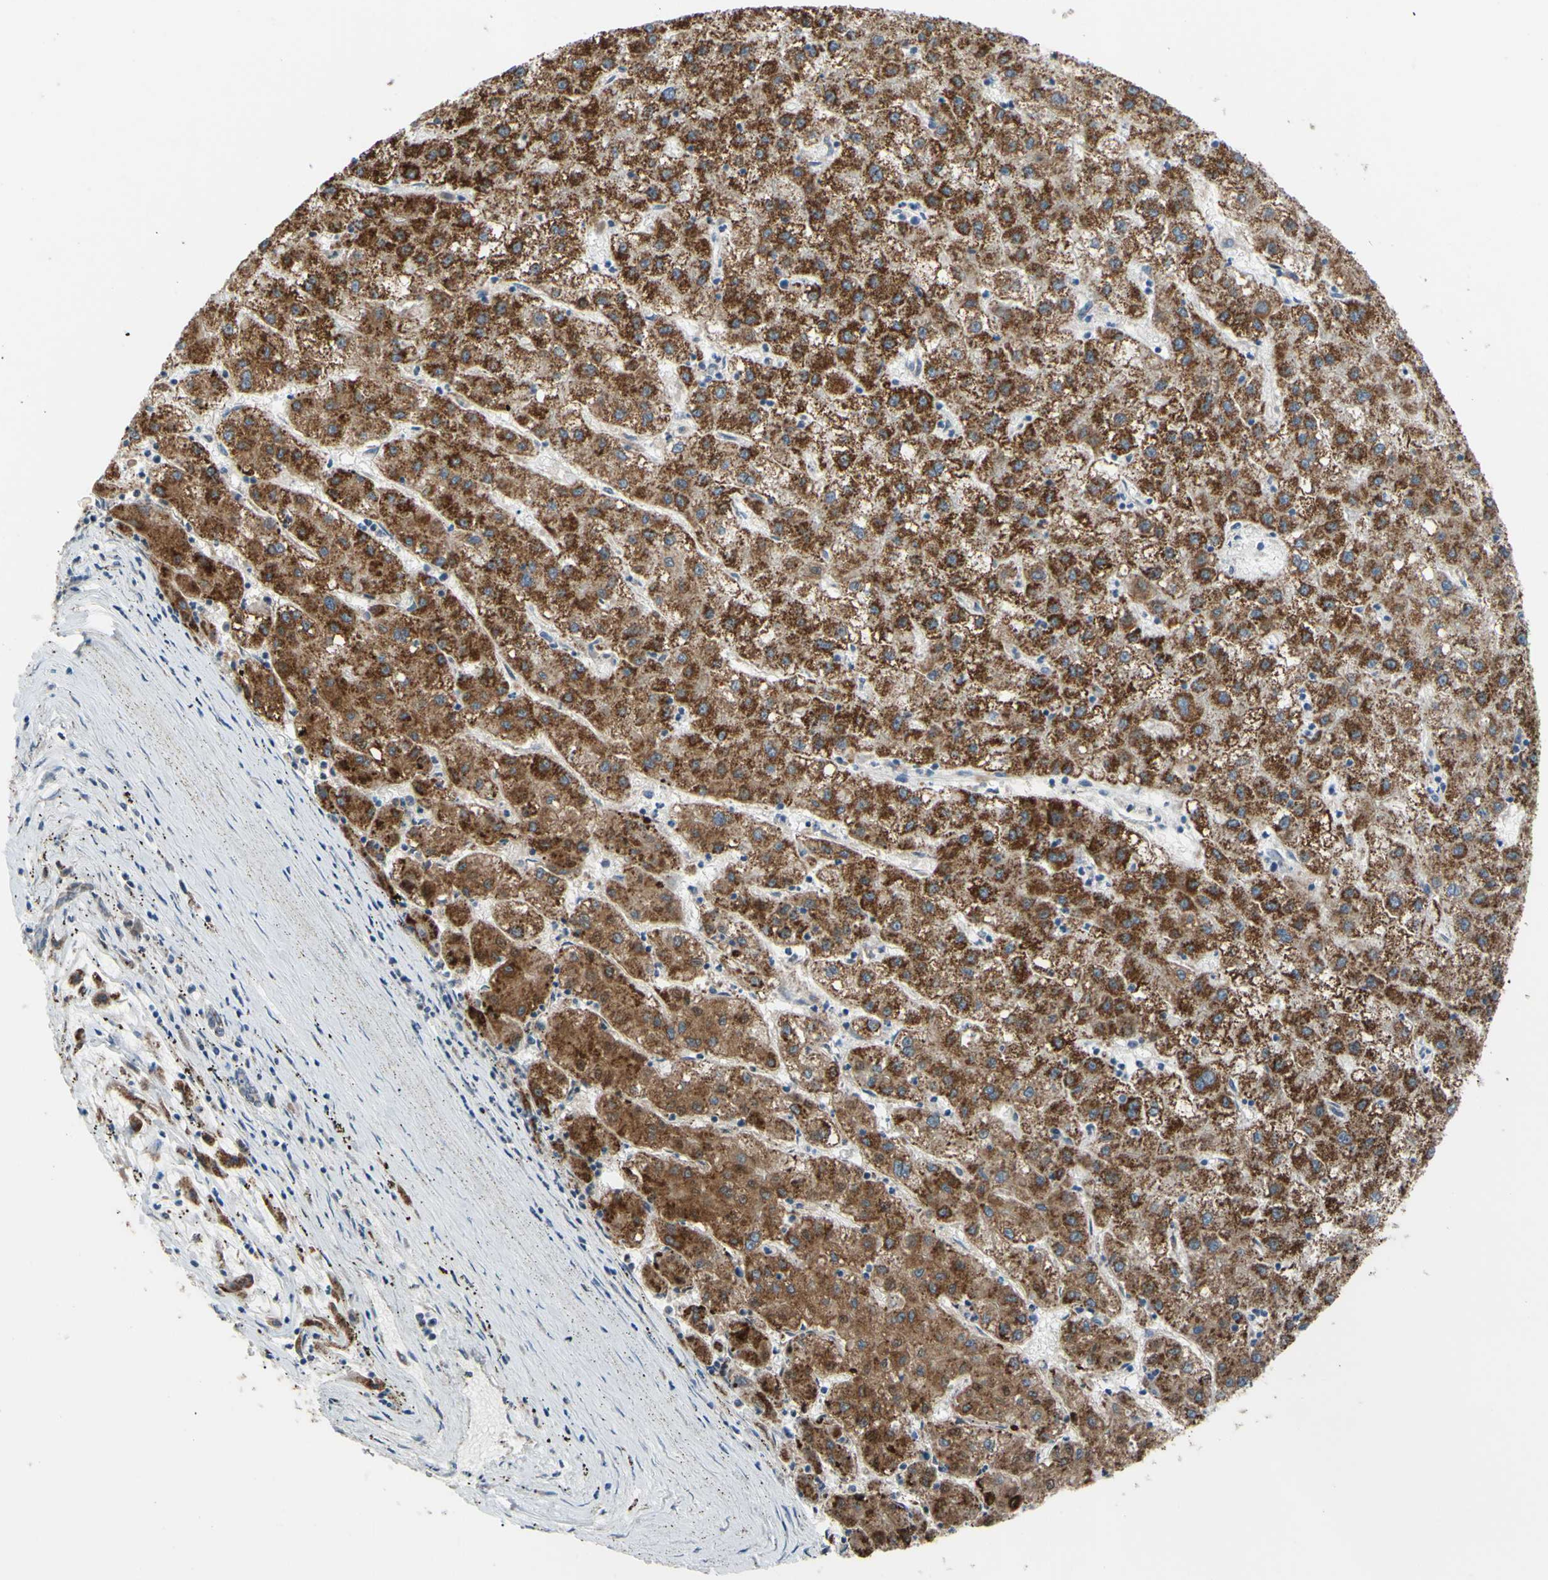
{"staining": {"intensity": "moderate", "quantity": ">75%", "location": "cytoplasmic/membranous"}, "tissue": "liver cancer", "cell_type": "Tumor cells", "image_type": "cancer", "snomed": [{"axis": "morphology", "description": "Carcinoma, Hepatocellular, NOS"}, {"axis": "topography", "description": "Liver"}], "caption": "Liver hepatocellular carcinoma tissue reveals moderate cytoplasmic/membranous staining in approximately >75% of tumor cells, visualized by immunohistochemistry.", "gene": "GLT8D1", "patient": {"sex": "male", "age": 72}}